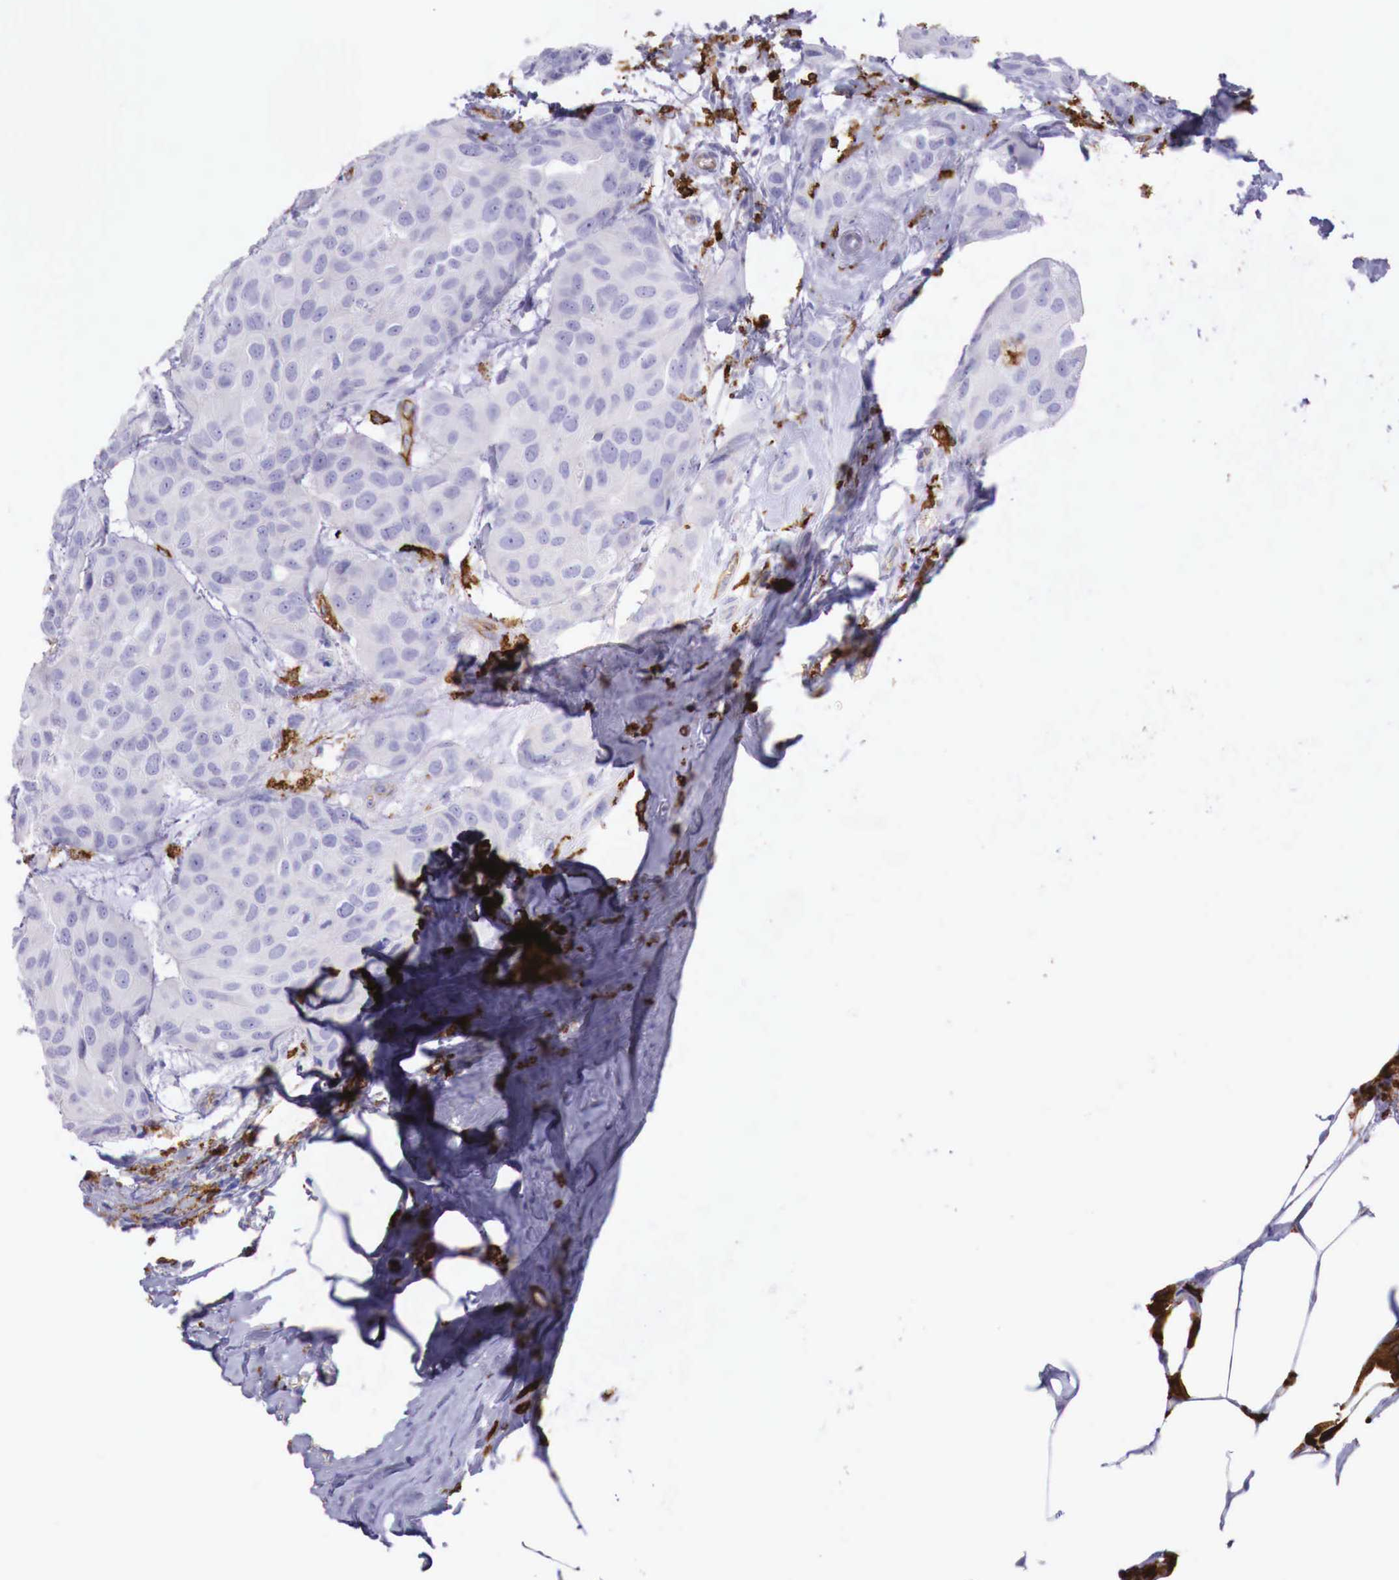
{"staining": {"intensity": "negative", "quantity": "none", "location": "none"}, "tissue": "breast cancer", "cell_type": "Tumor cells", "image_type": "cancer", "snomed": [{"axis": "morphology", "description": "Duct carcinoma"}, {"axis": "topography", "description": "Breast"}], "caption": "Tumor cells are negative for brown protein staining in breast invasive ductal carcinoma. Brightfield microscopy of immunohistochemistry stained with DAB (brown) and hematoxylin (blue), captured at high magnification.", "gene": "MSR1", "patient": {"sex": "female", "age": 68}}